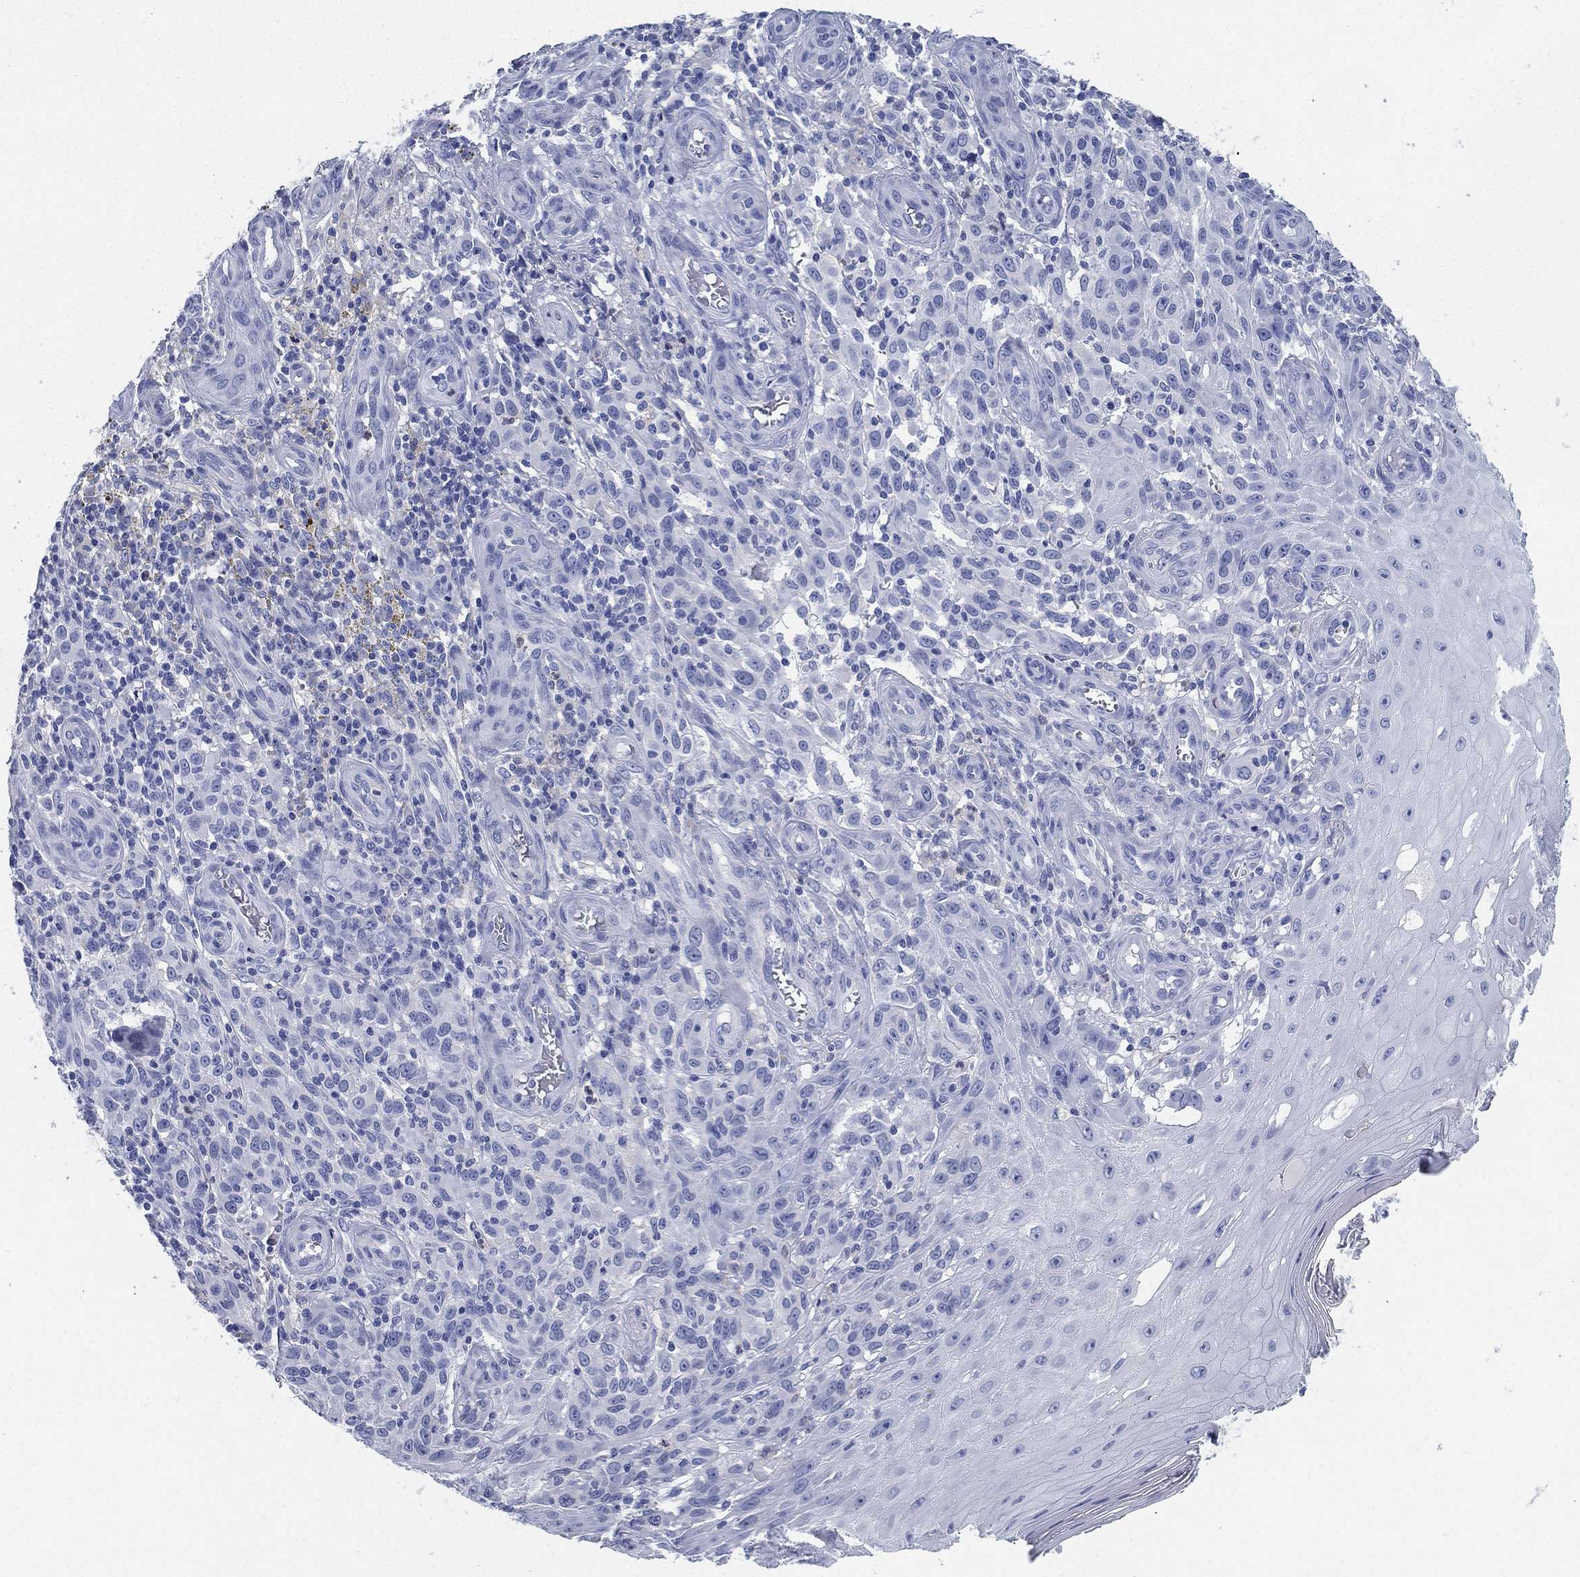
{"staining": {"intensity": "negative", "quantity": "none", "location": "none"}, "tissue": "melanoma", "cell_type": "Tumor cells", "image_type": "cancer", "snomed": [{"axis": "morphology", "description": "Malignant melanoma, NOS"}, {"axis": "topography", "description": "Skin"}], "caption": "The IHC micrograph has no significant staining in tumor cells of melanoma tissue.", "gene": "DEFB121", "patient": {"sex": "female", "age": 53}}